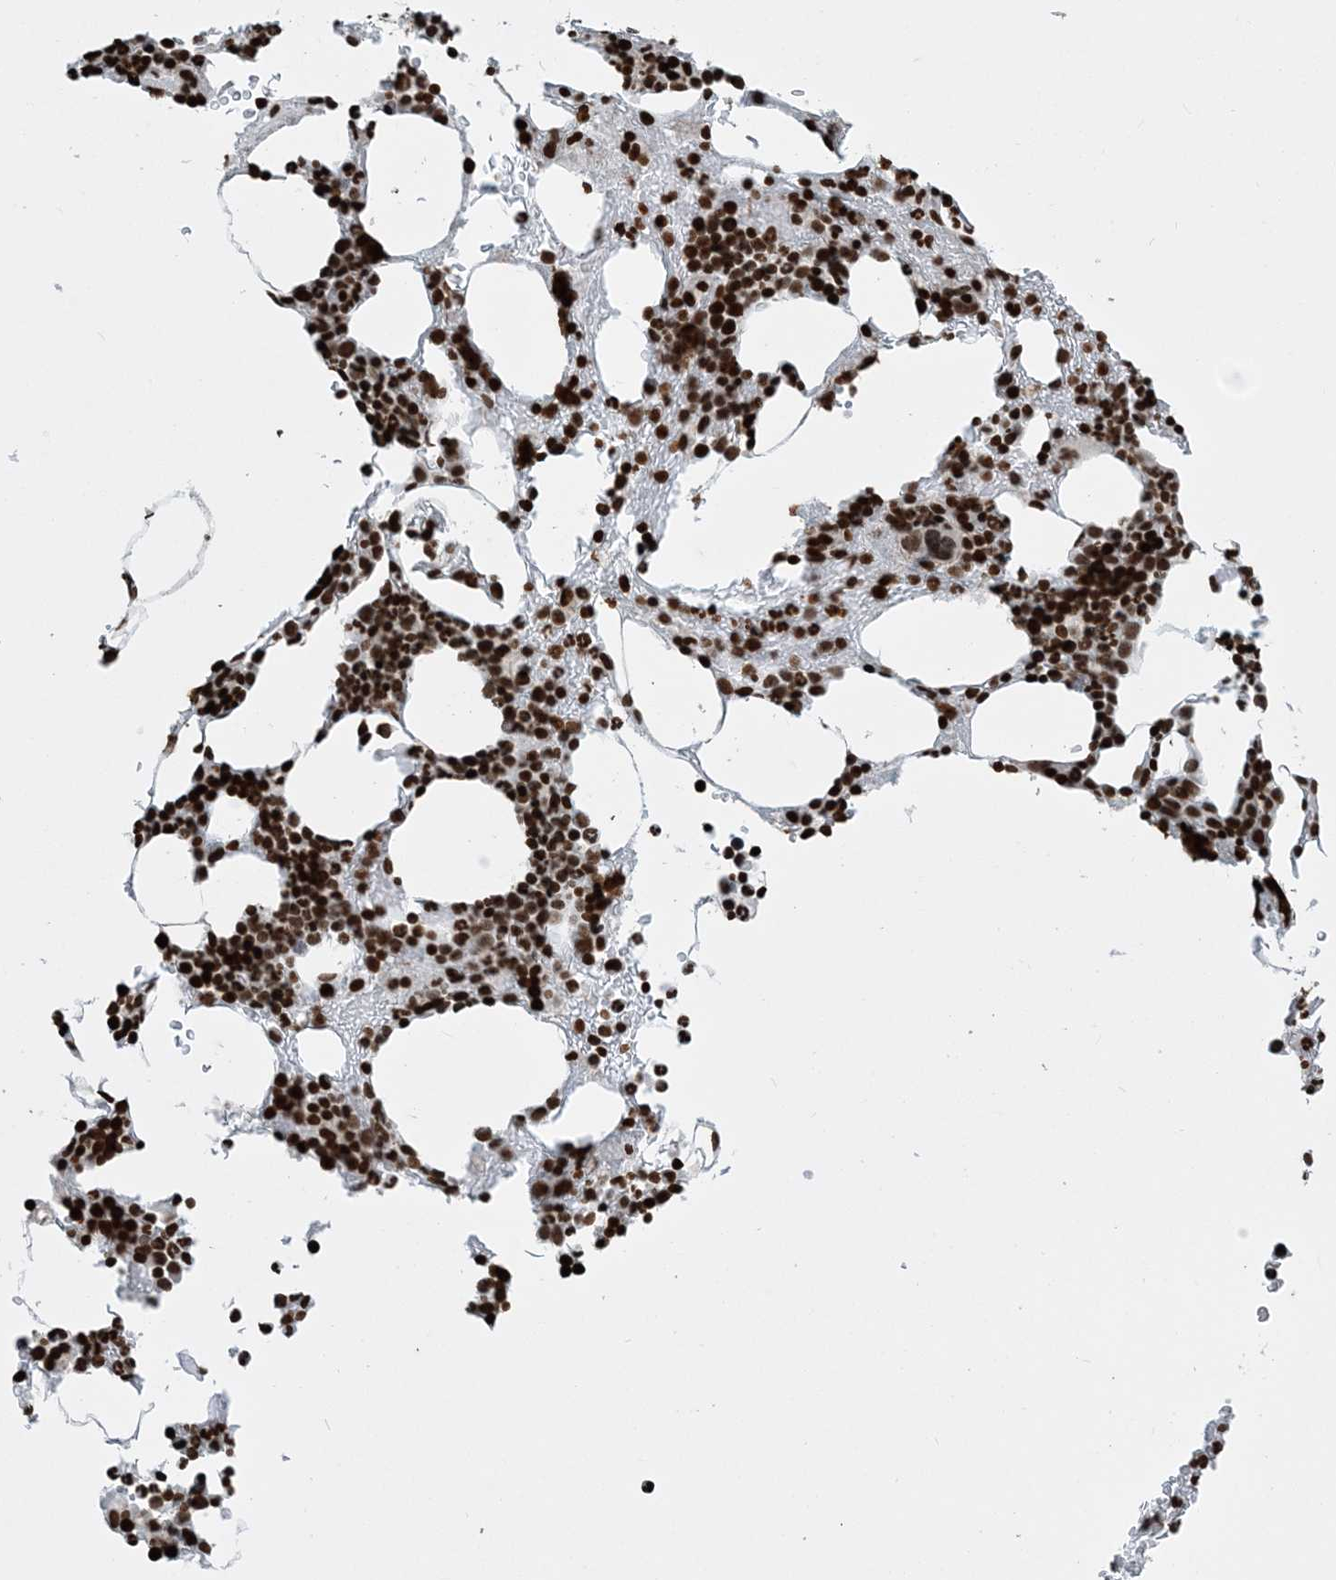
{"staining": {"intensity": "strong", "quantity": ">75%", "location": "nuclear"}, "tissue": "bone marrow", "cell_type": "Hematopoietic cells", "image_type": "normal", "snomed": [{"axis": "morphology", "description": "Normal tissue, NOS"}, {"axis": "topography", "description": "Bone marrow"}], "caption": "This micrograph displays IHC staining of unremarkable human bone marrow, with high strong nuclear positivity in approximately >75% of hematopoietic cells.", "gene": "H3", "patient": {"sex": "male"}}